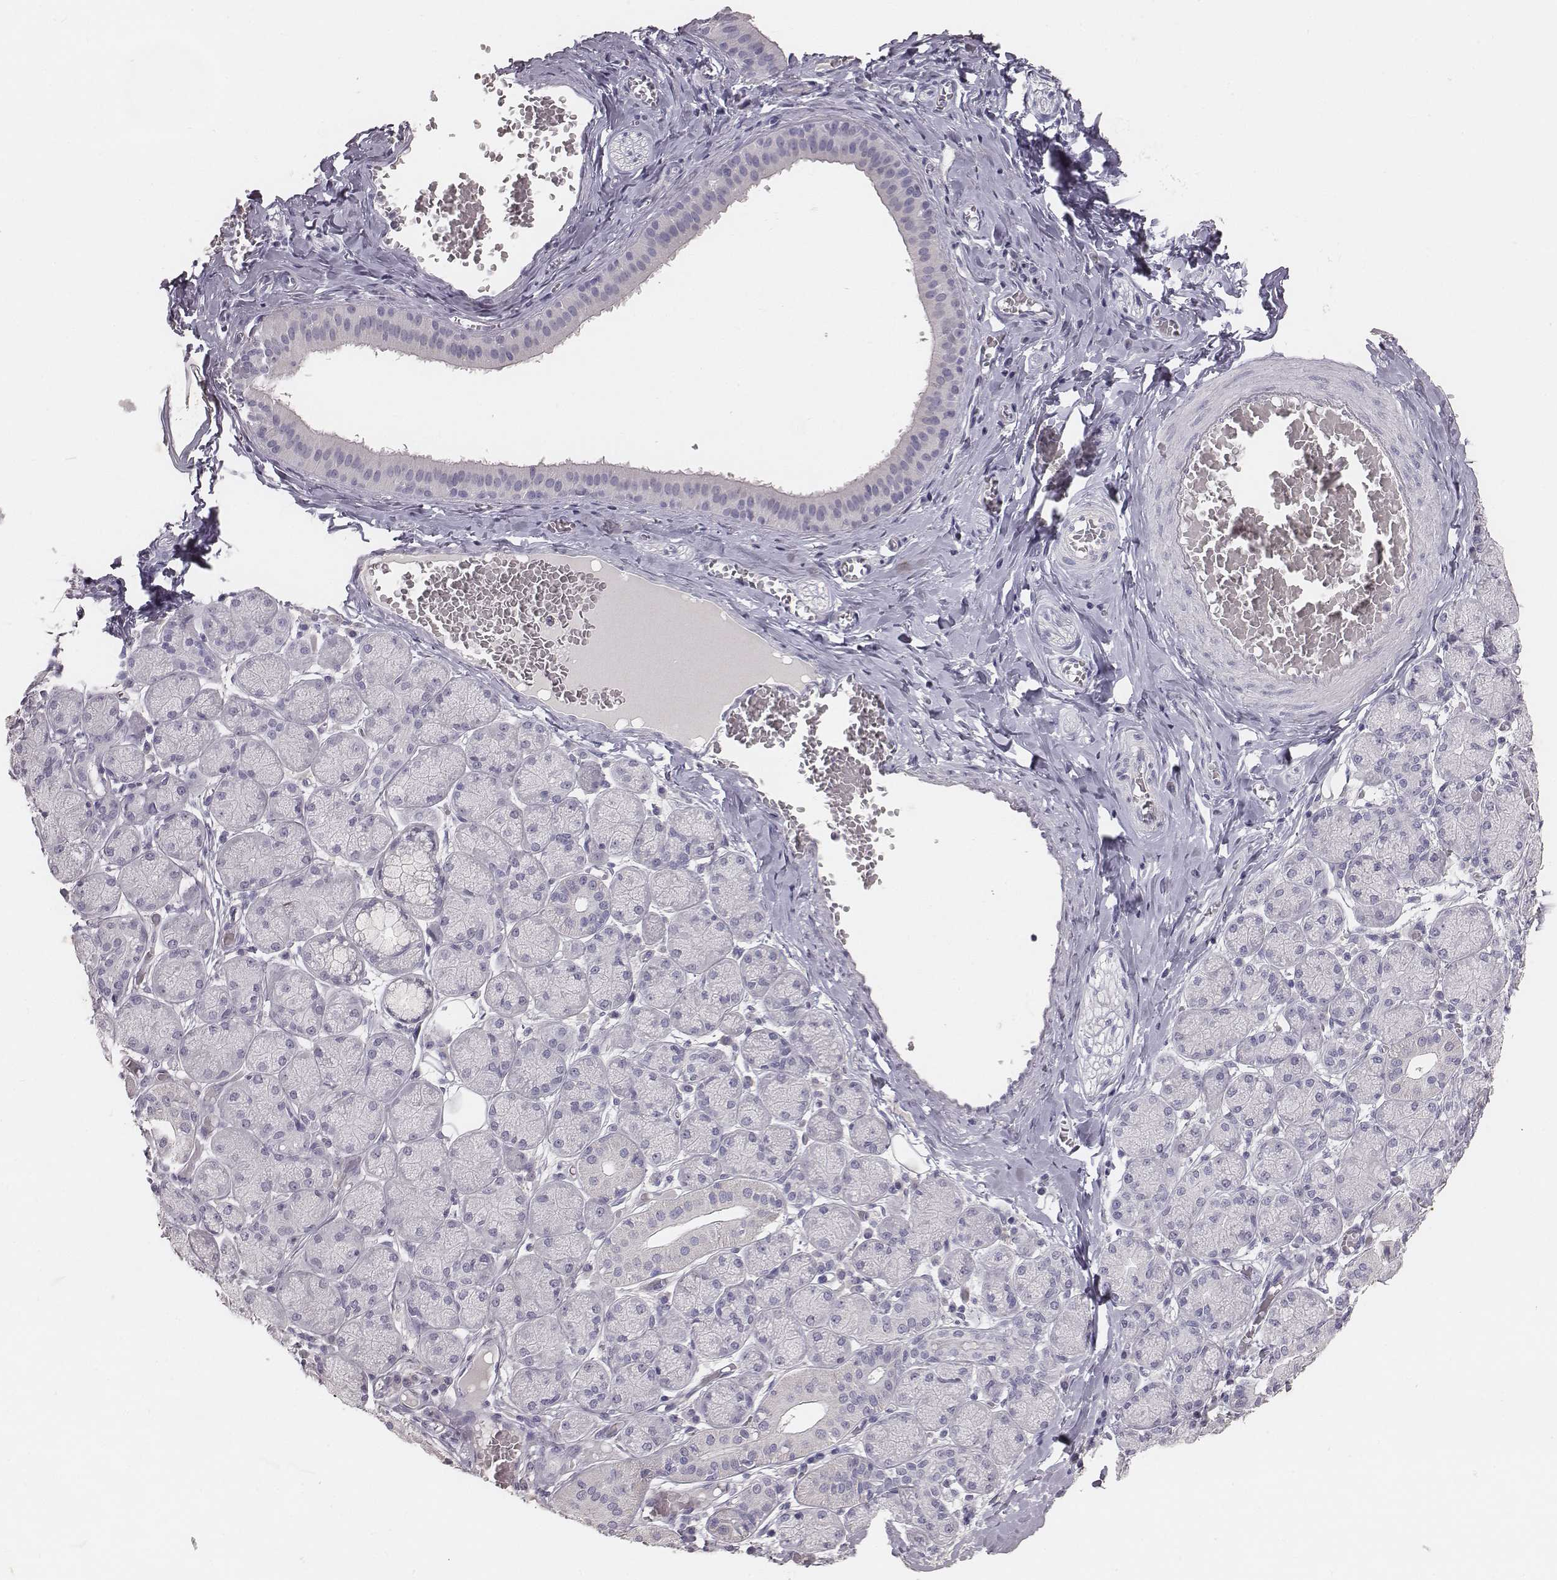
{"staining": {"intensity": "negative", "quantity": "none", "location": "none"}, "tissue": "salivary gland", "cell_type": "Glandular cells", "image_type": "normal", "snomed": [{"axis": "morphology", "description": "Normal tissue, NOS"}, {"axis": "topography", "description": "Salivary gland"}, {"axis": "topography", "description": "Peripheral nerve tissue"}], "caption": "This image is of unremarkable salivary gland stained with immunohistochemistry to label a protein in brown with the nuclei are counter-stained blue. There is no staining in glandular cells.", "gene": "MYH6", "patient": {"sex": "female", "age": 24}}